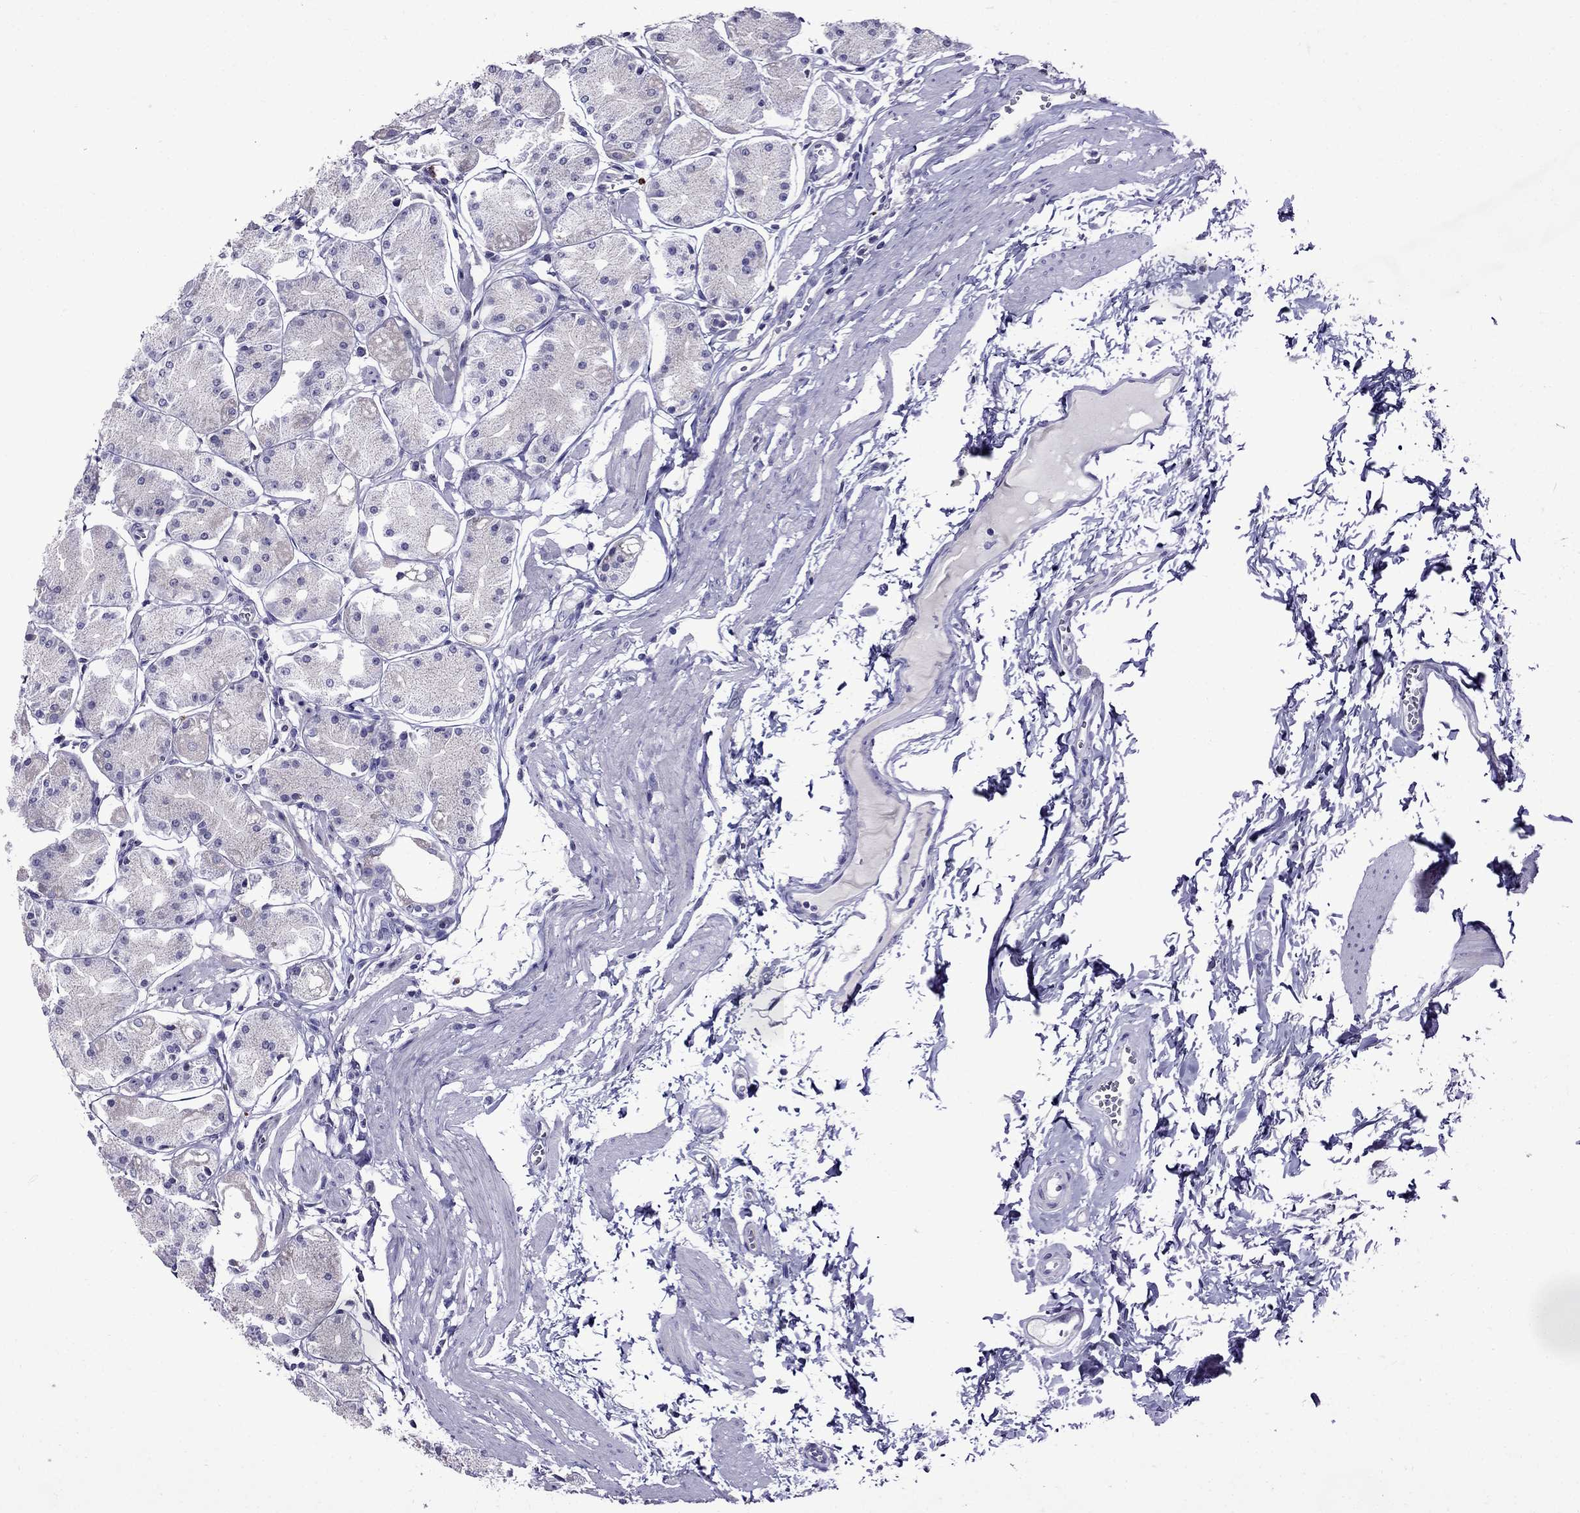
{"staining": {"intensity": "negative", "quantity": "none", "location": "none"}, "tissue": "stomach", "cell_type": "Glandular cells", "image_type": "normal", "snomed": [{"axis": "morphology", "description": "Normal tissue, NOS"}, {"axis": "topography", "description": "Stomach, upper"}], "caption": "DAB immunohistochemical staining of unremarkable human stomach demonstrates no significant expression in glandular cells.", "gene": "OXCT2", "patient": {"sex": "male", "age": 60}}